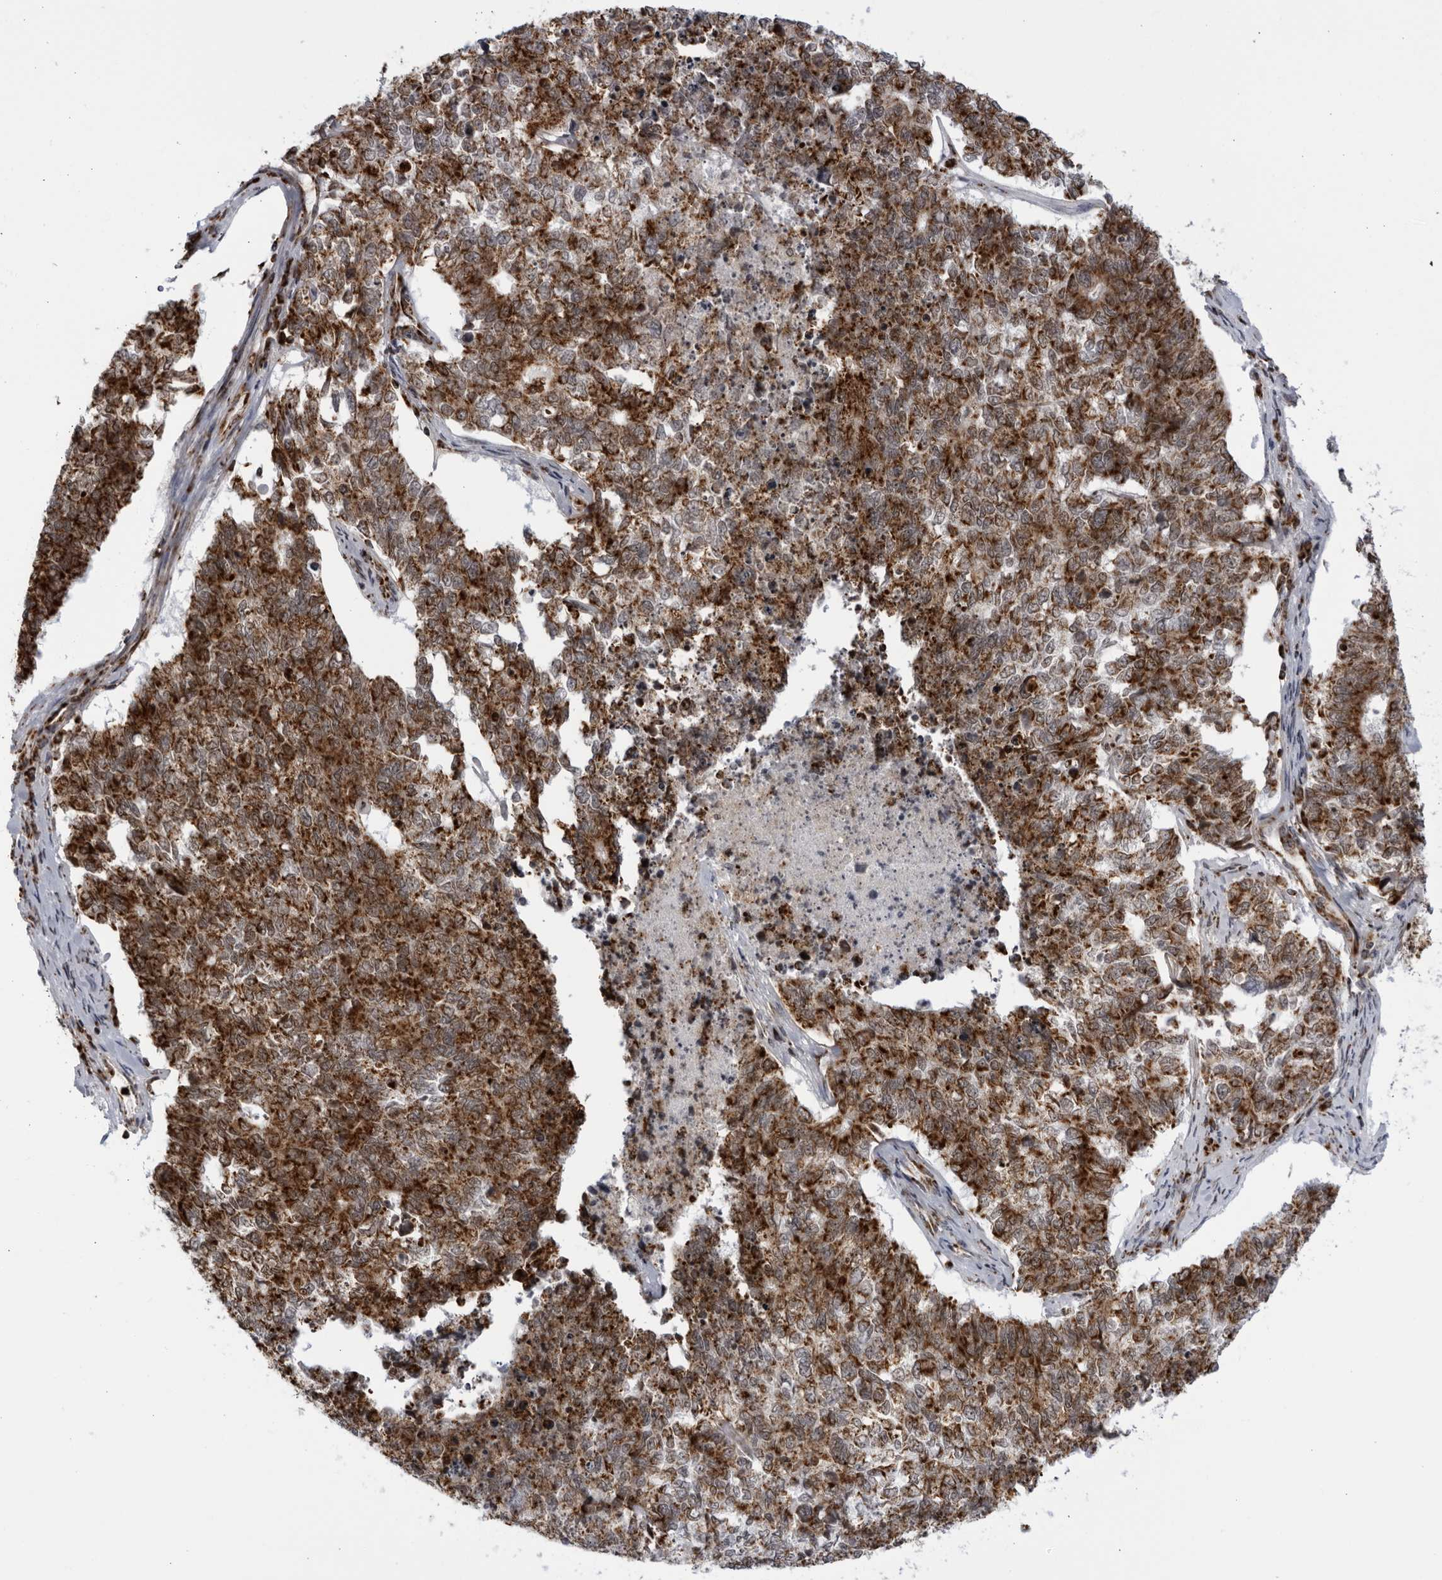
{"staining": {"intensity": "strong", "quantity": ">75%", "location": "cytoplasmic/membranous"}, "tissue": "cervical cancer", "cell_type": "Tumor cells", "image_type": "cancer", "snomed": [{"axis": "morphology", "description": "Squamous cell carcinoma, NOS"}, {"axis": "topography", "description": "Cervix"}], "caption": "Brown immunohistochemical staining in cervical cancer shows strong cytoplasmic/membranous expression in about >75% of tumor cells. The protein of interest is stained brown, and the nuclei are stained in blue (DAB IHC with brightfield microscopy, high magnification).", "gene": "RBM34", "patient": {"sex": "female", "age": 63}}